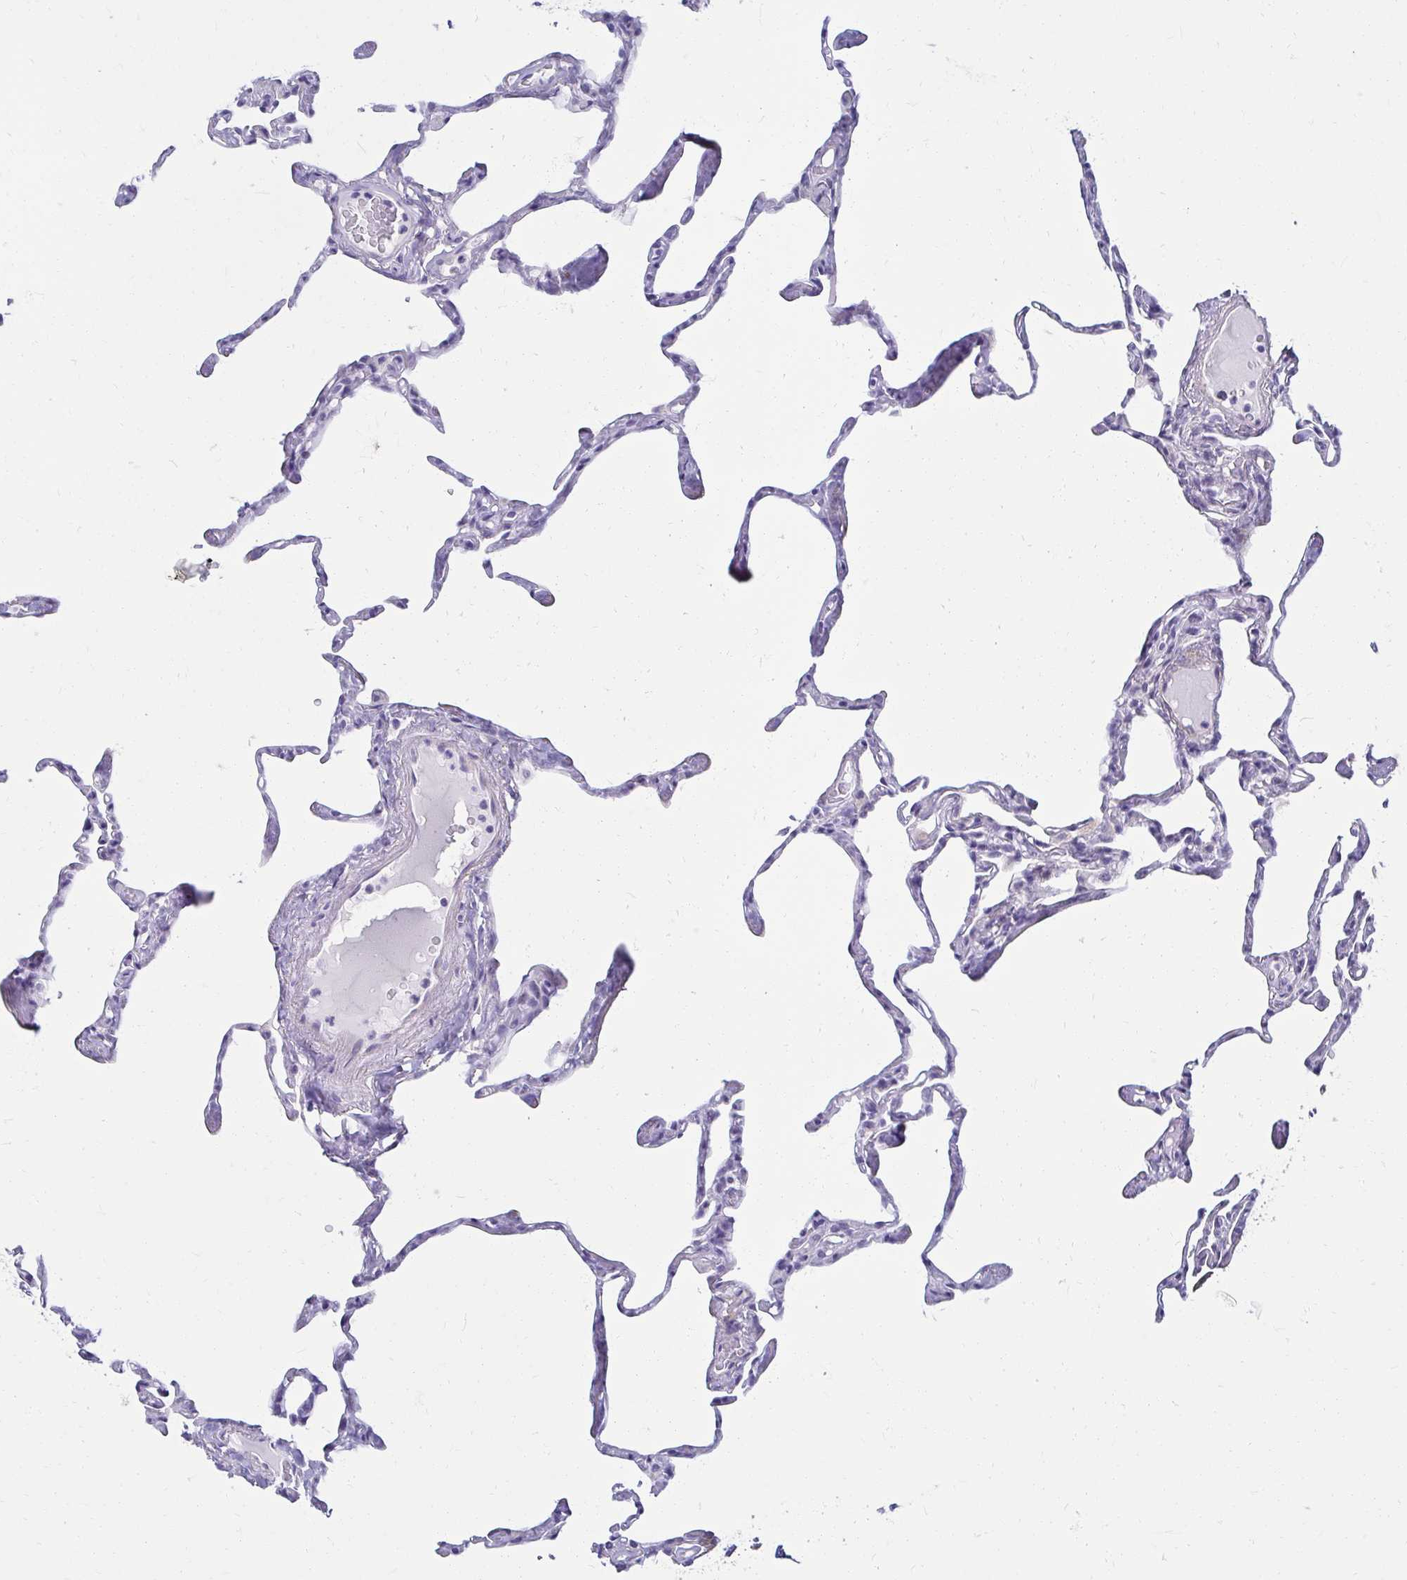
{"staining": {"intensity": "negative", "quantity": "none", "location": "none"}, "tissue": "lung", "cell_type": "Alveolar cells", "image_type": "normal", "snomed": [{"axis": "morphology", "description": "Normal tissue, NOS"}, {"axis": "topography", "description": "Lung"}], "caption": "A high-resolution histopathology image shows immunohistochemistry staining of unremarkable lung, which shows no significant positivity in alveolar cells. (DAB IHC visualized using brightfield microscopy, high magnification).", "gene": "ANKRD62", "patient": {"sex": "male", "age": 65}}